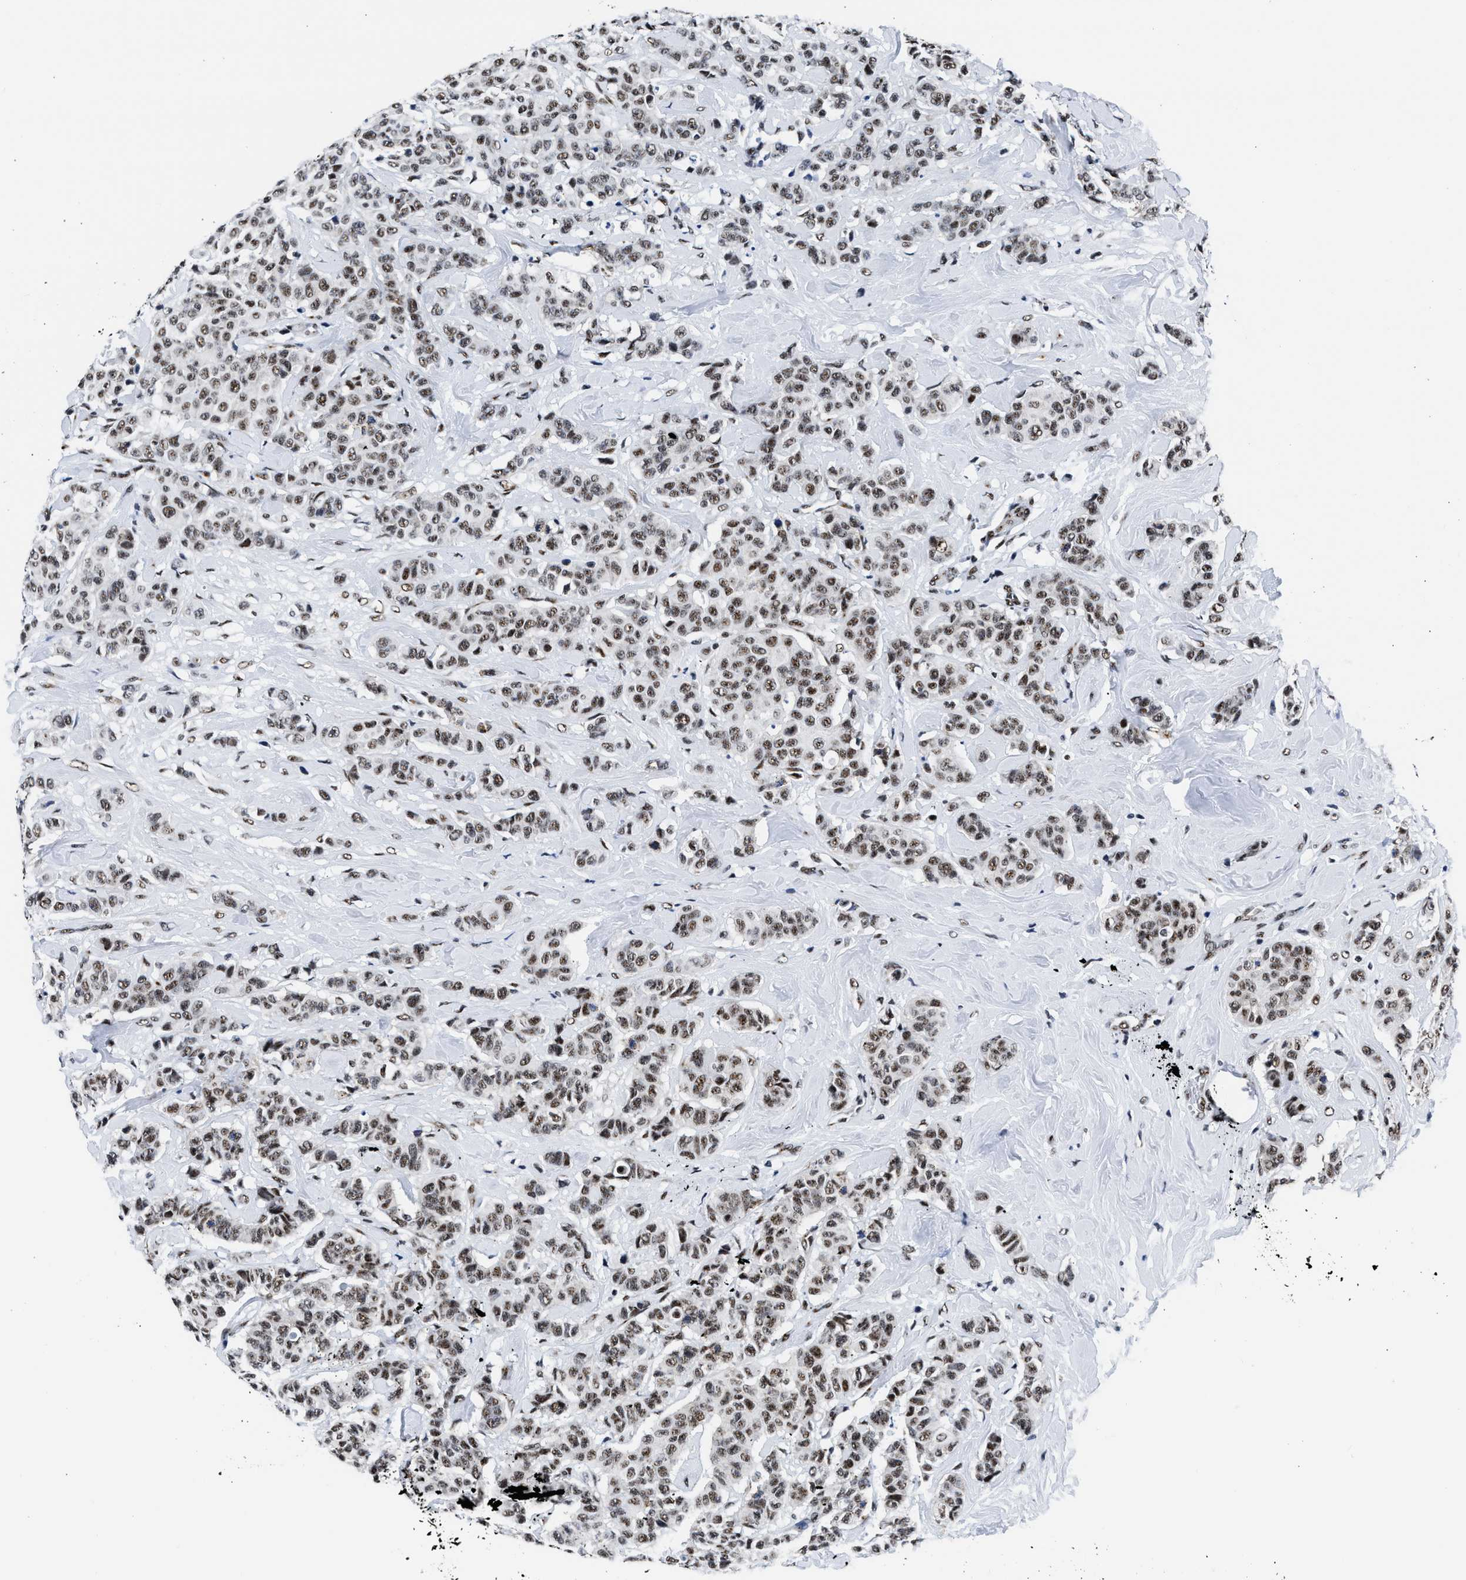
{"staining": {"intensity": "moderate", "quantity": ">75%", "location": "nuclear"}, "tissue": "breast cancer", "cell_type": "Tumor cells", "image_type": "cancer", "snomed": [{"axis": "morphology", "description": "Normal tissue, NOS"}, {"axis": "morphology", "description": "Duct carcinoma"}, {"axis": "topography", "description": "Breast"}], "caption": "Breast intraductal carcinoma was stained to show a protein in brown. There is medium levels of moderate nuclear staining in about >75% of tumor cells. (brown staining indicates protein expression, while blue staining denotes nuclei).", "gene": "RBM8A", "patient": {"sex": "female", "age": 40}}